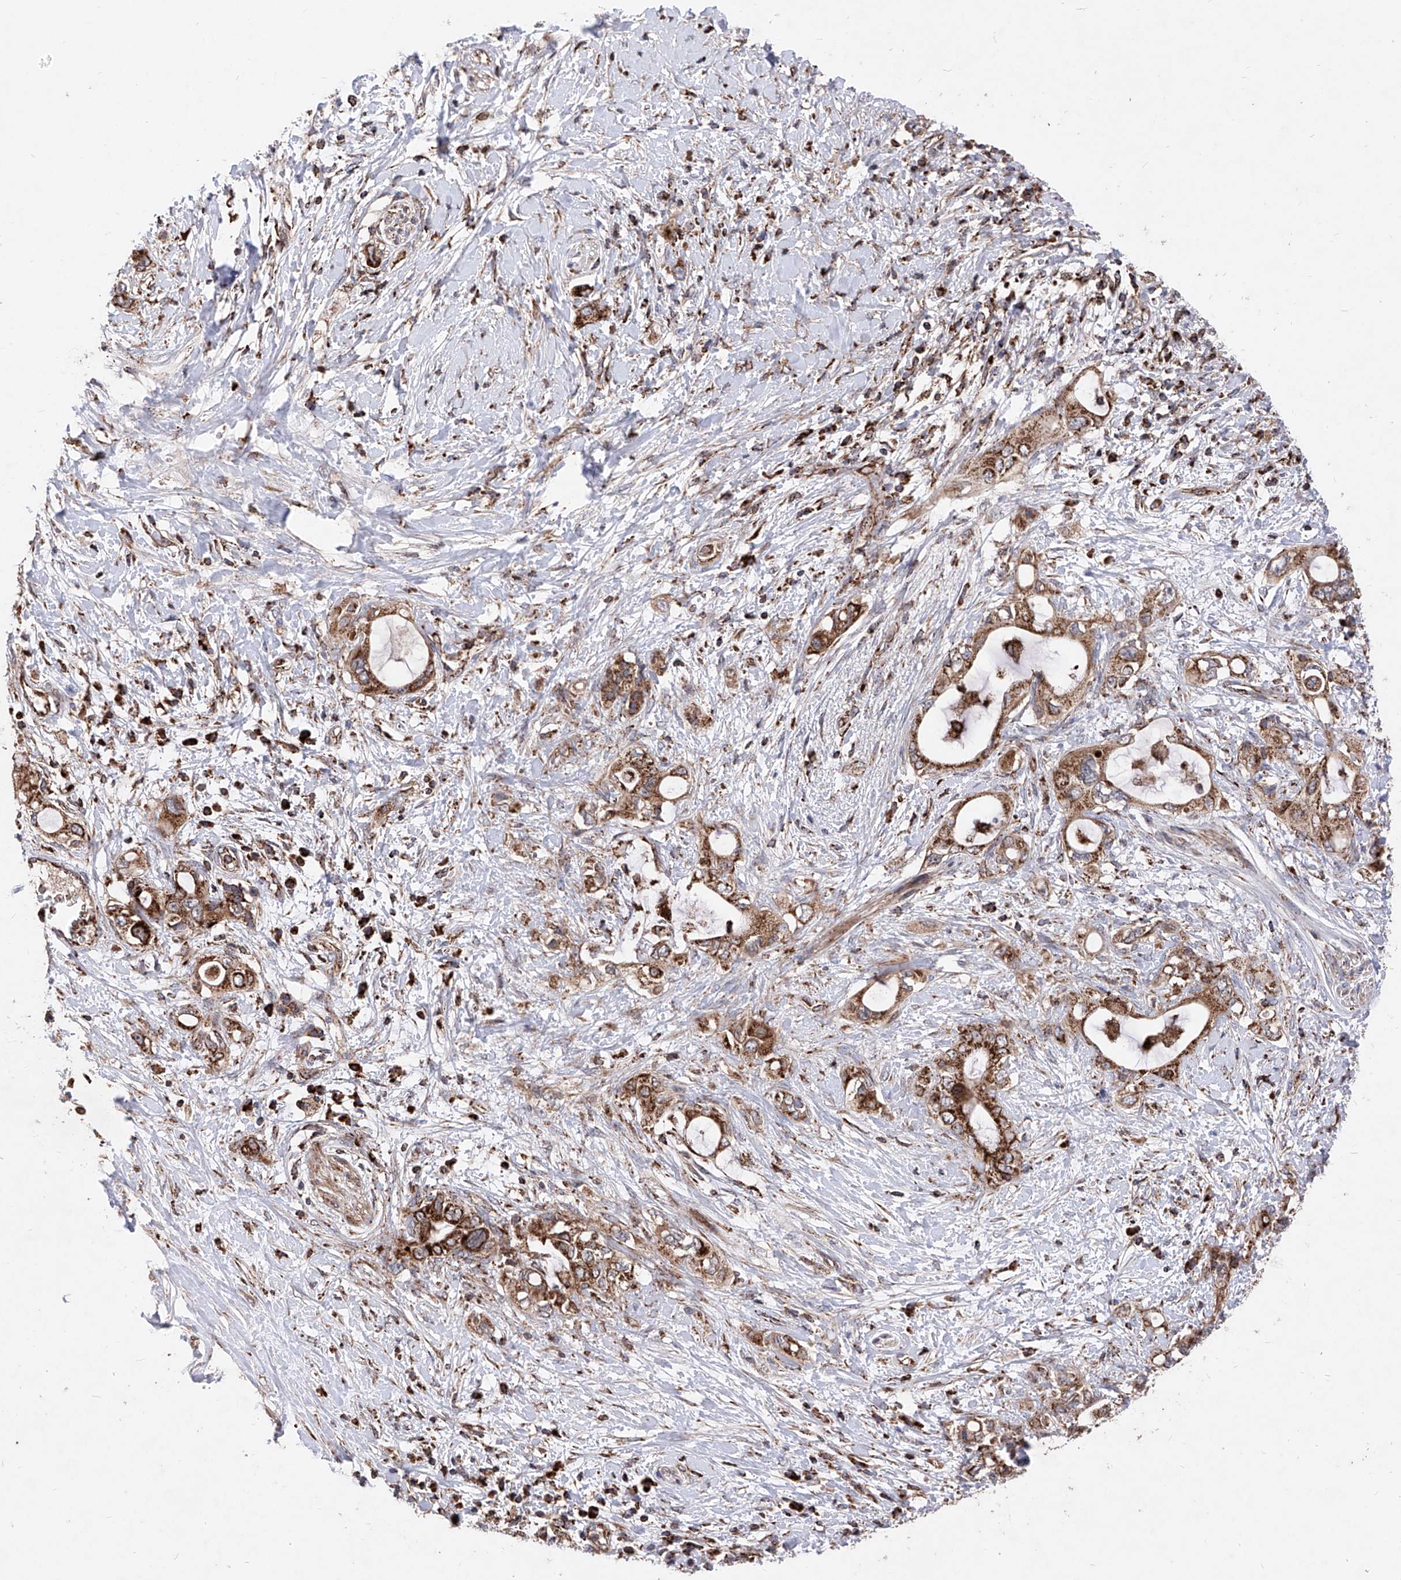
{"staining": {"intensity": "strong", "quantity": ">75%", "location": "cytoplasmic/membranous"}, "tissue": "pancreatic cancer", "cell_type": "Tumor cells", "image_type": "cancer", "snomed": [{"axis": "morphology", "description": "Adenocarcinoma, NOS"}, {"axis": "topography", "description": "Pancreas"}], "caption": "An IHC image of neoplastic tissue is shown. Protein staining in brown highlights strong cytoplasmic/membranous positivity in pancreatic adenocarcinoma within tumor cells.", "gene": "SEMA6A", "patient": {"sex": "female", "age": 56}}